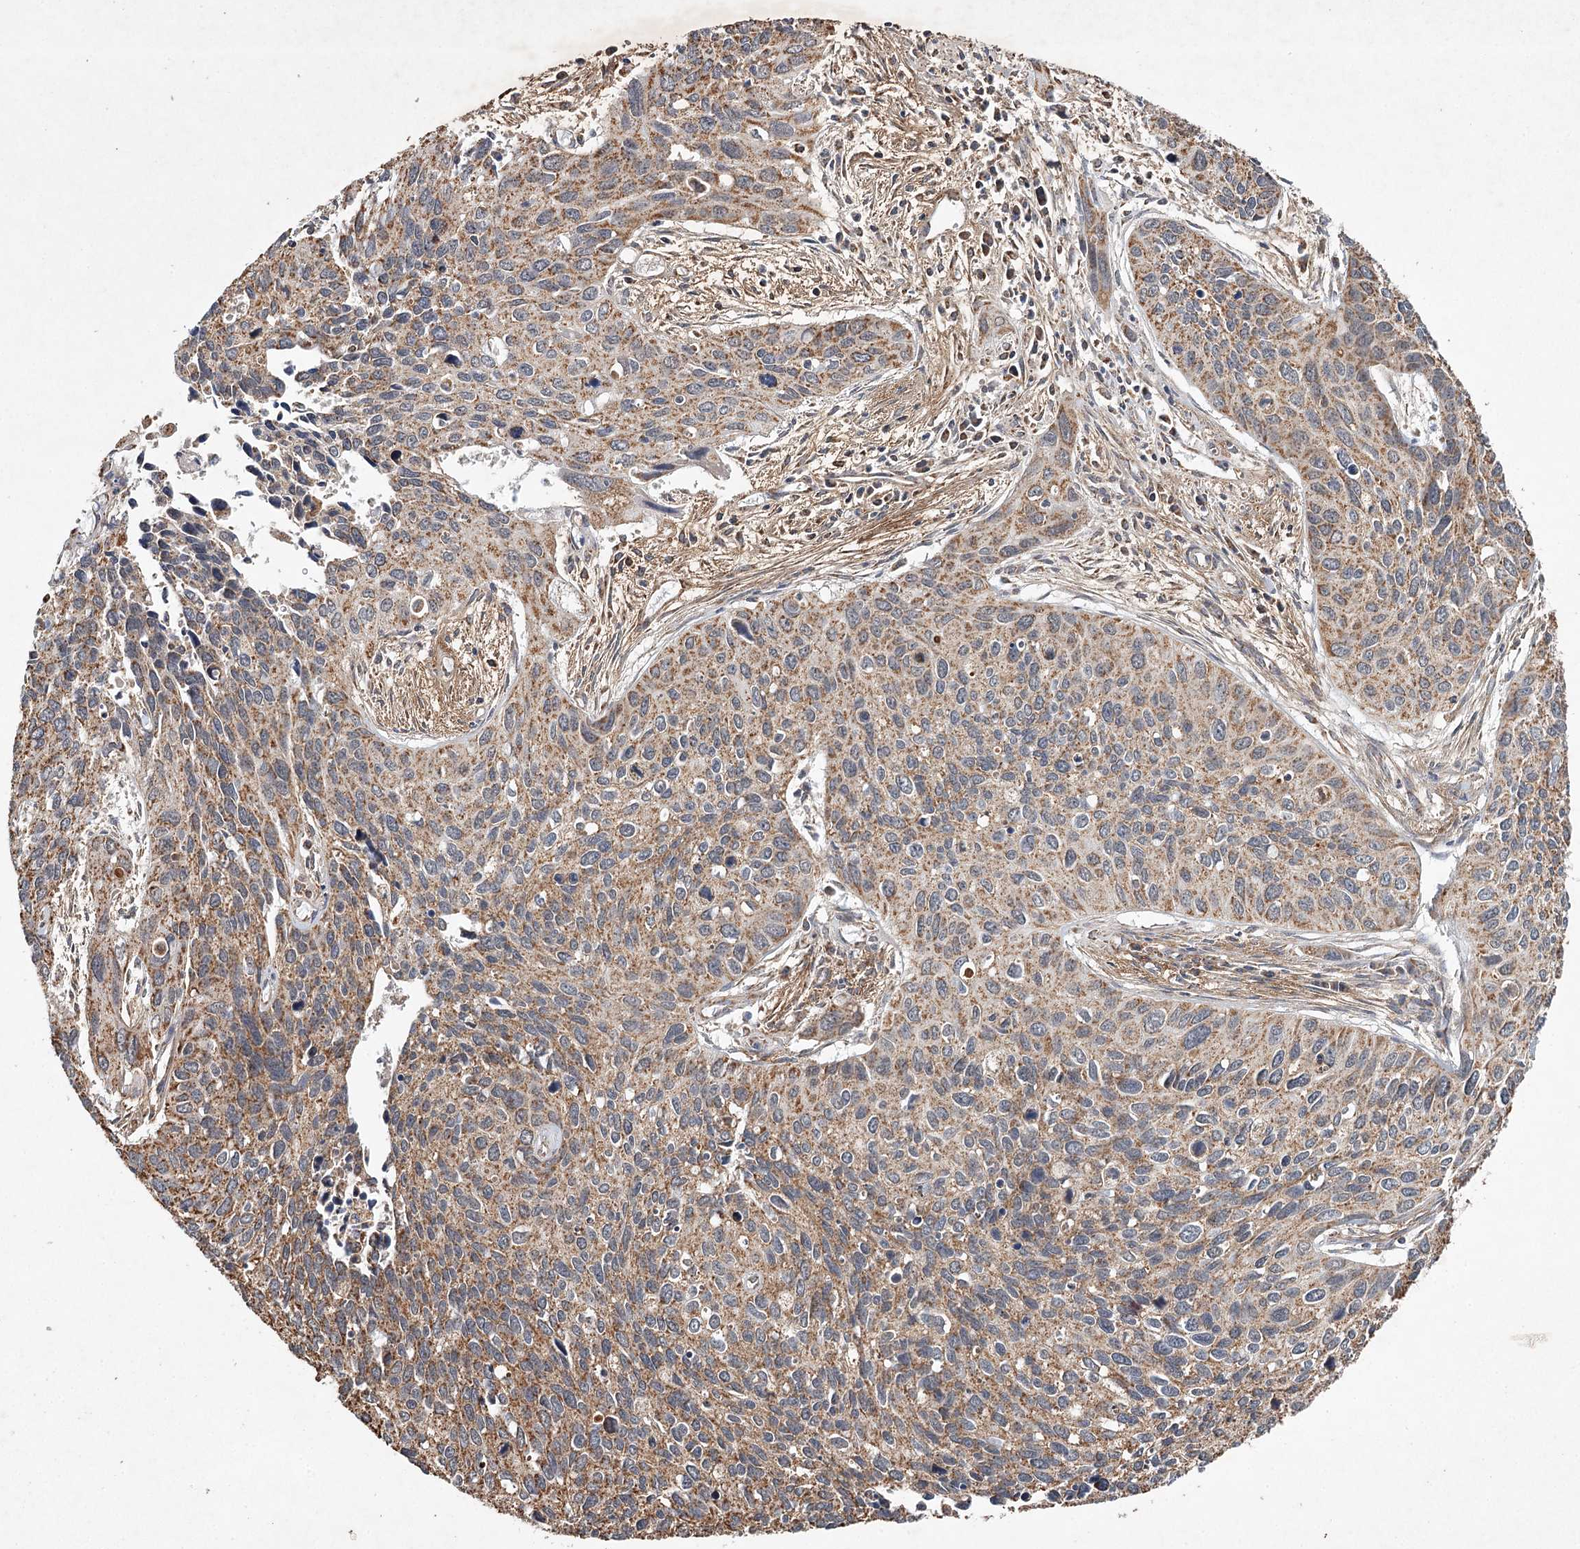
{"staining": {"intensity": "moderate", "quantity": ">75%", "location": "cytoplasmic/membranous"}, "tissue": "cervical cancer", "cell_type": "Tumor cells", "image_type": "cancer", "snomed": [{"axis": "morphology", "description": "Squamous cell carcinoma, NOS"}, {"axis": "topography", "description": "Cervix"}], "caption": "Cervical cancer (squamous cell carcinoma) stained for a protein (brown) reveals moderate cytoplasmic/membranous positive staining in about >75% of tumor cells.", "gene": "PIK3CB", "patient": {"sex": "female", "age": 55}}